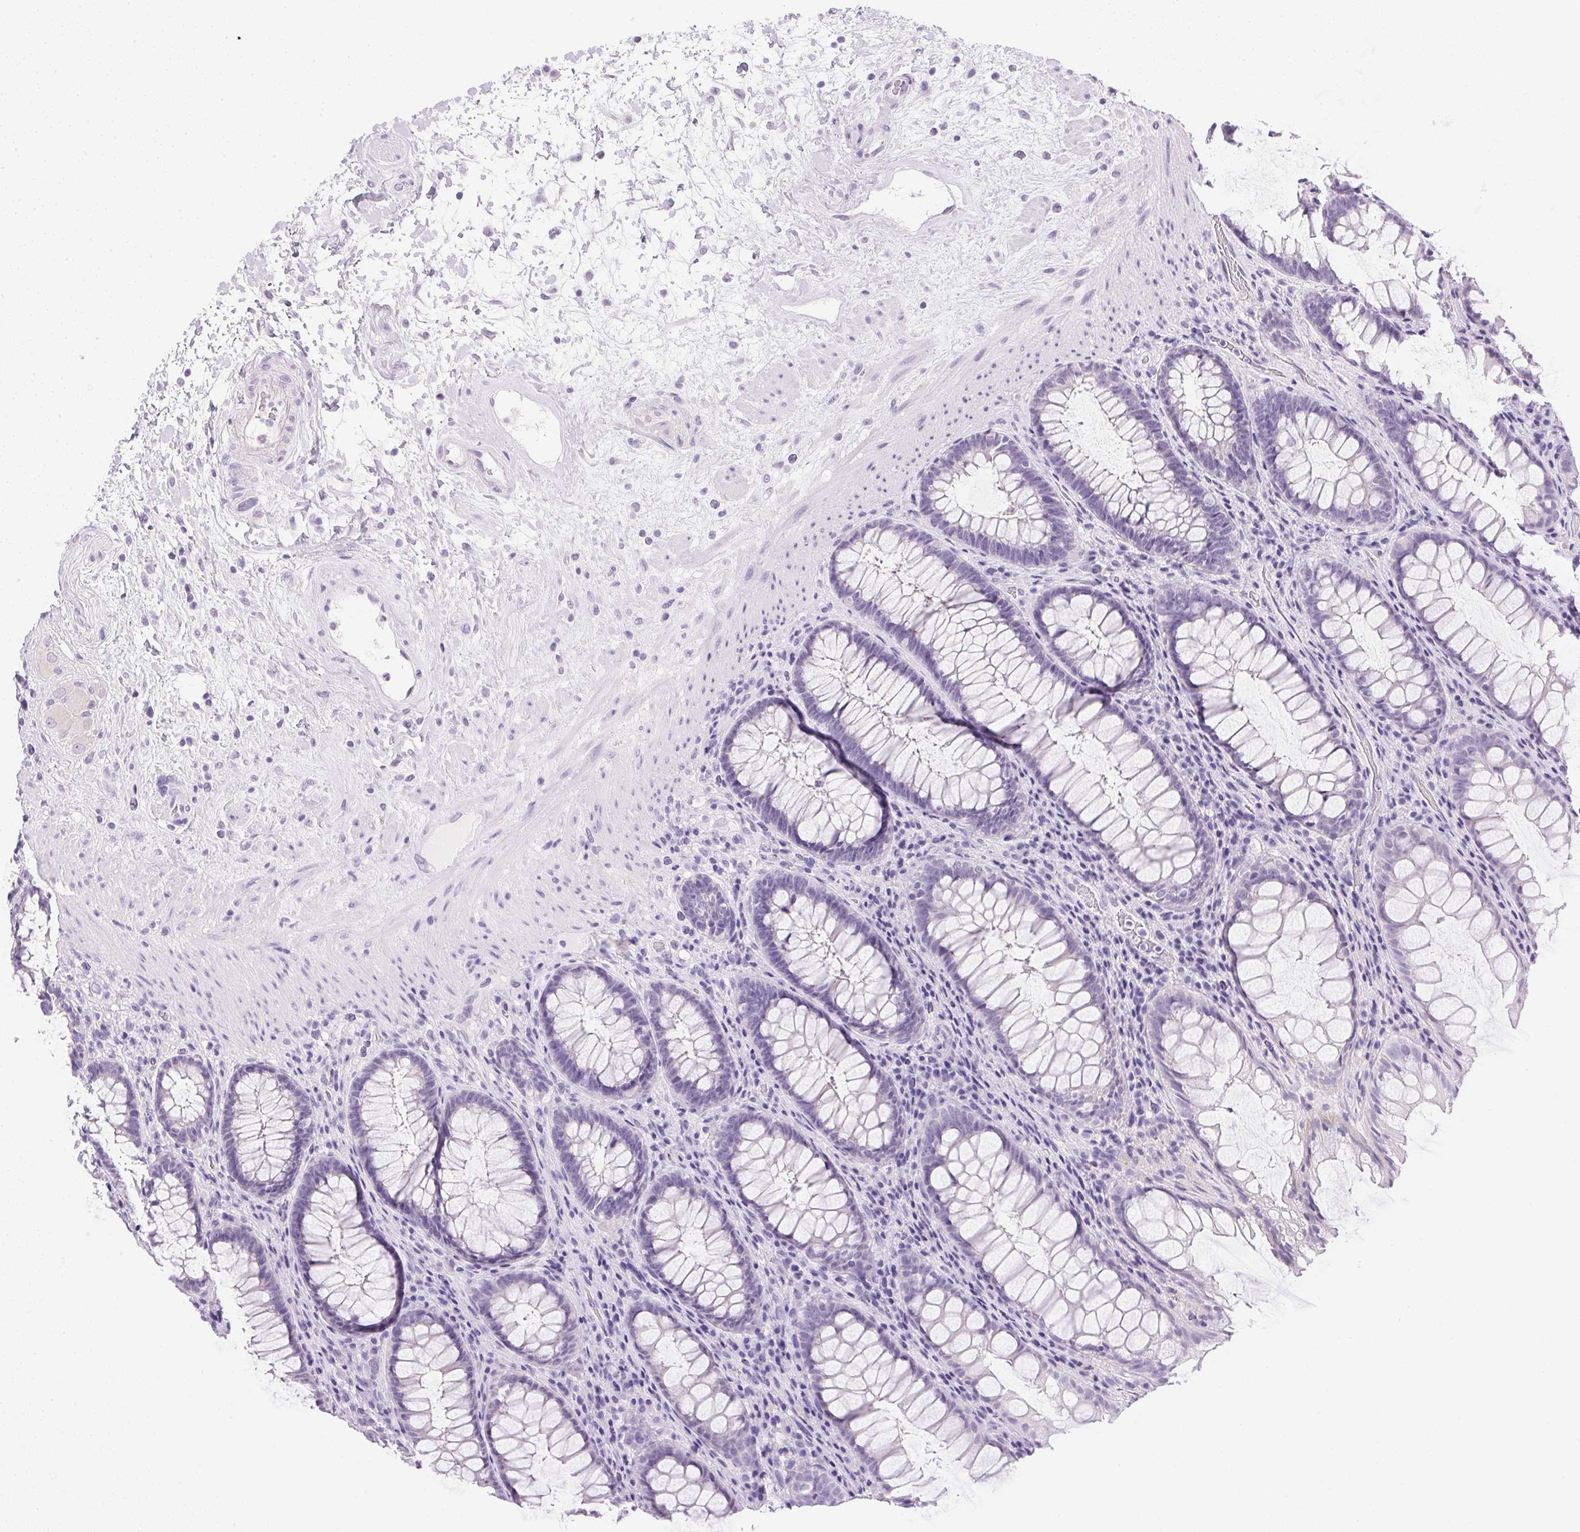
{"staining": {"intensity": "negative", "quantity": "none", "location": "none"}, "tissue": "rectum", "cell_type": "Glandular cells", "image_type": "normal", "snomed": [{"axis": "morphology", "description": "Normal tissue, NOS"}, {"axis": "topography", "description": "Rectum"}], "caption": "High magnification brightfield microscopy of normal rectum stained with DAB (3,3'-diaminobenzidine) (brown) and counterstained with hematoxylin (blue): glandular cells show no significant staining.", "gene": "ATP6V0A4", "patient": {"sex": "male", "age": 72}}